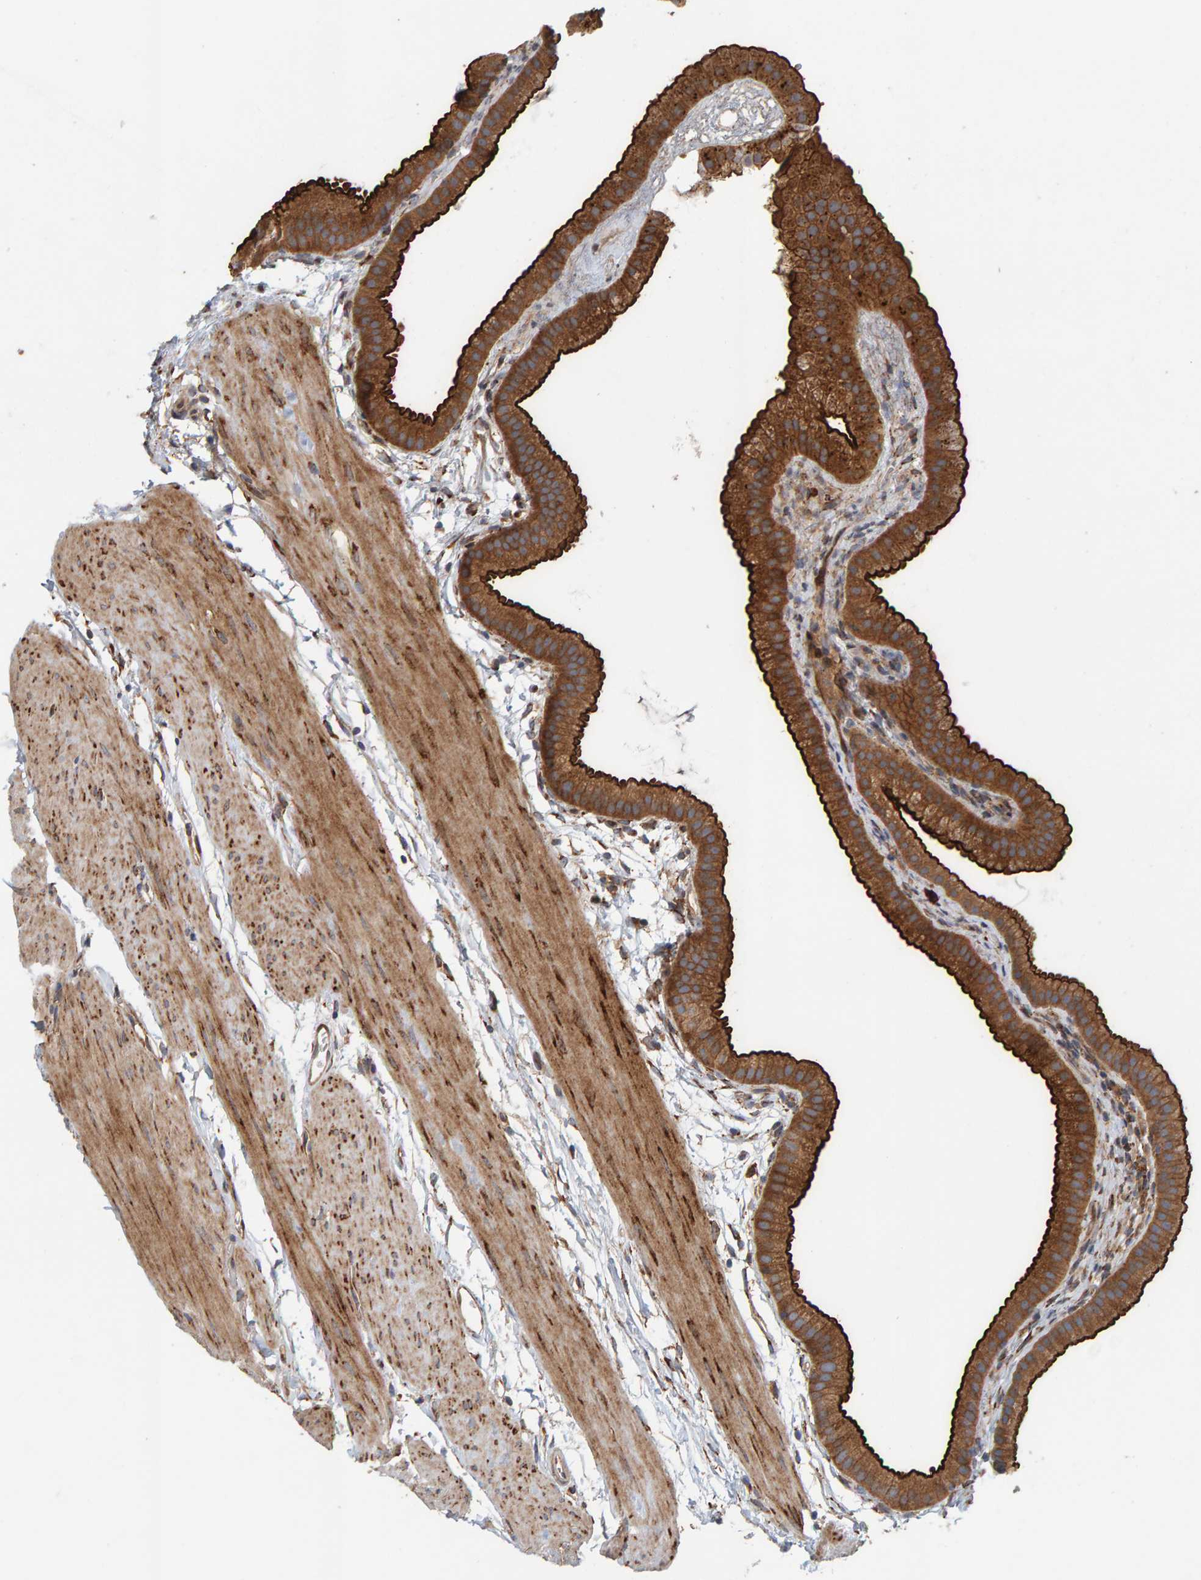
{"staining": {"intensity": "strong", "quantity": ">75%", "location": "cytoplasmic/membranous"}, "tissue": "gallbladder", "cell_type": "Glandular cells", "image_type": "normal", "snomed": [{"axis": "morphology", "description": "Normal tissue, NOS"}, {"axis": "topography", "description": "Gallbladder"}], "caption": "Protein positivity by immunohistochemistry (IHC) exhibits strong cytoplasmic/membranous positivity in about >75% of glandular cells in normal gallbladder.", "gene": "BAIAP2", "patient": {"sex": "female", "age": 64}}